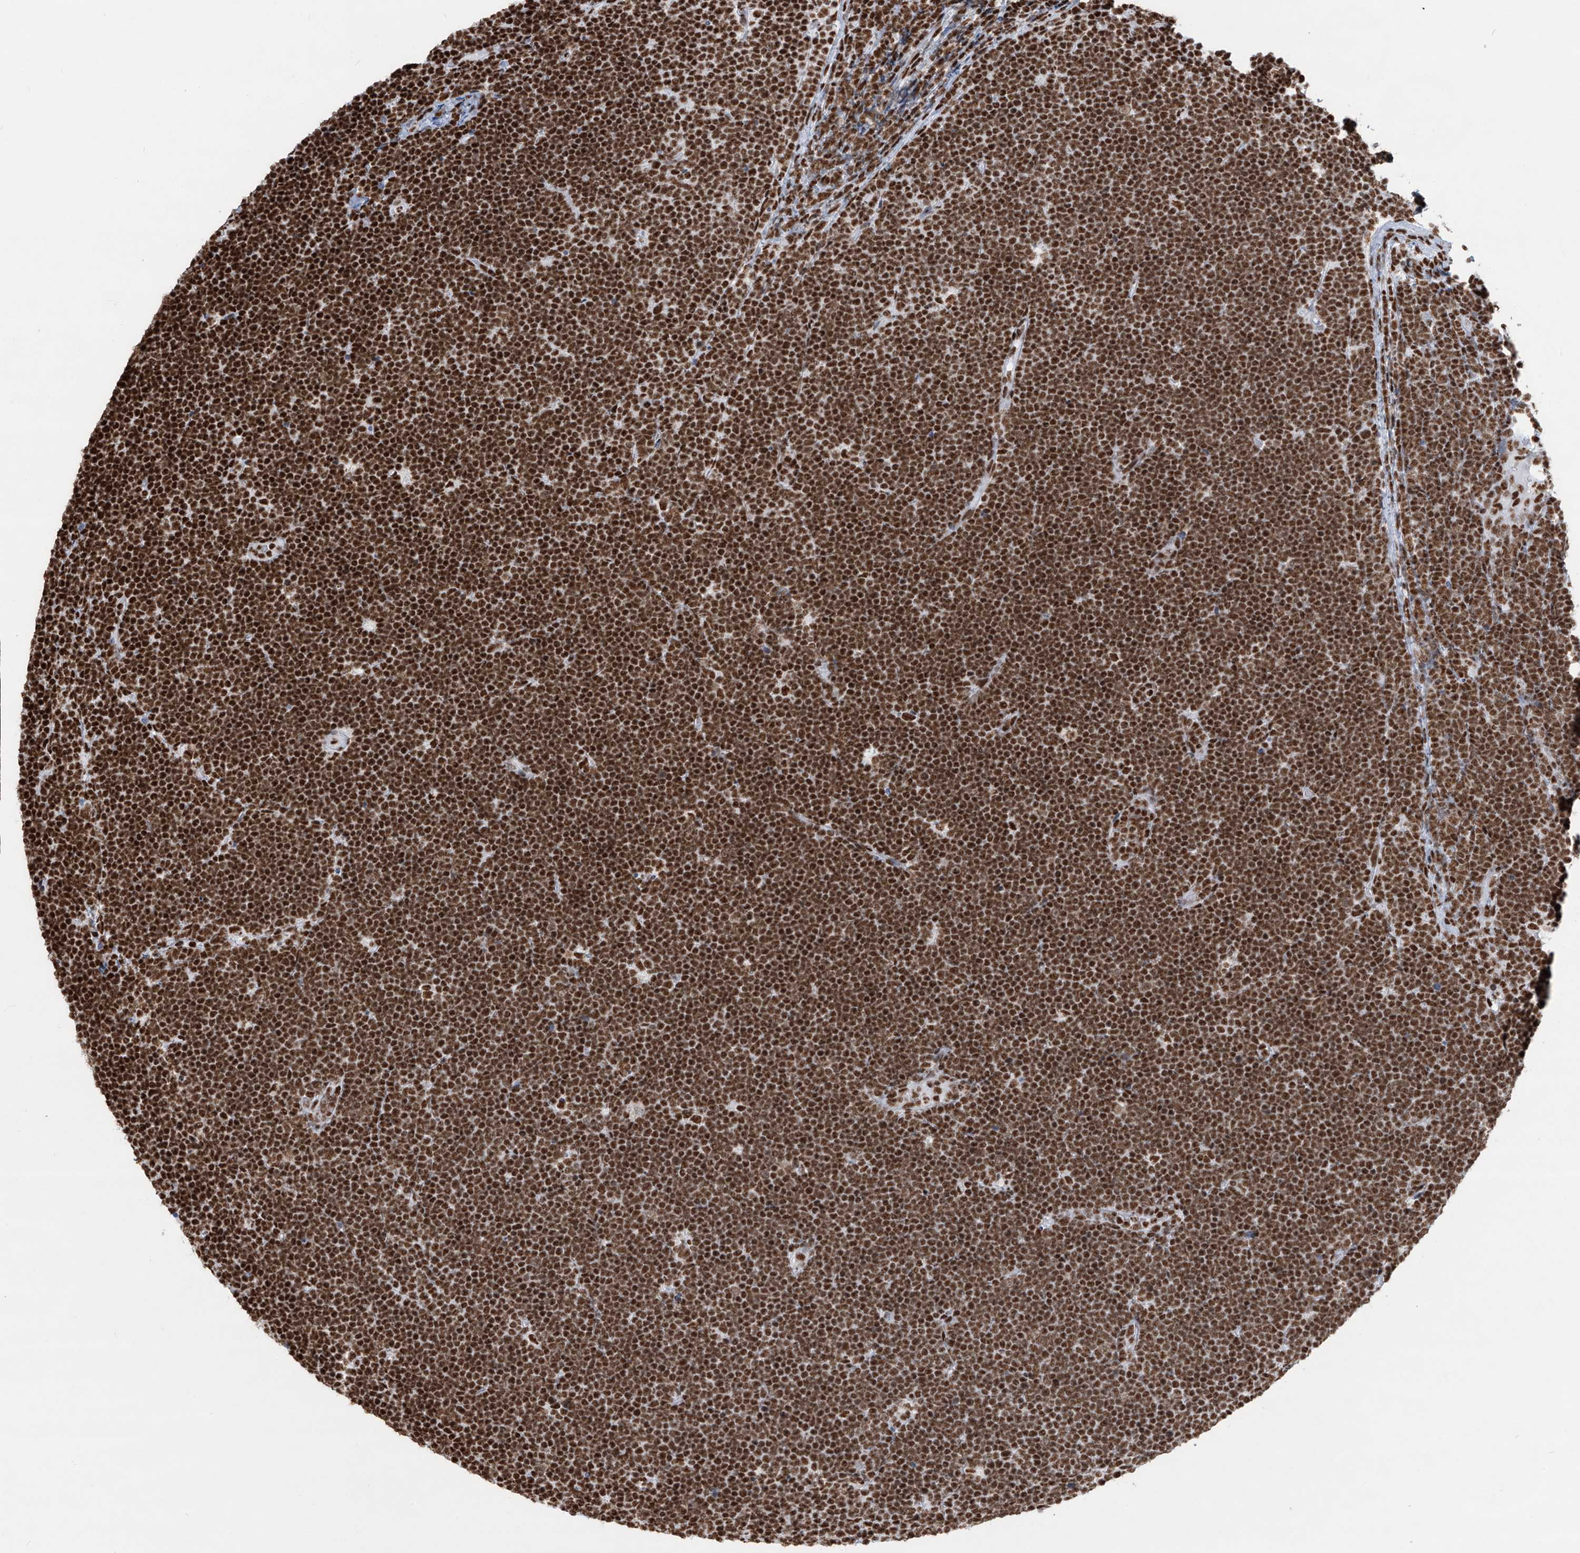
{"staining": {"intensity": "strong", "quantity": ">75%", "location": "nuclear"}, "tissue": "lymphoma", "cell_type": "Tumor cells", "image_type": "cancer", "snomed": [{"axis": "morphology", "description": "Malignant lymphoma, non-Hodgkin's type, High grade"}, {"axis": "topography", "description": "Lymph node"}], "caption": "A brown stain labels strong nuclear positivity of a protein in human malignant lymphoma, non-Hodgkin's type (high-grade) tumor cells.", "gene": "SARNP", "patient": {"sex": "male", "age": 13}}